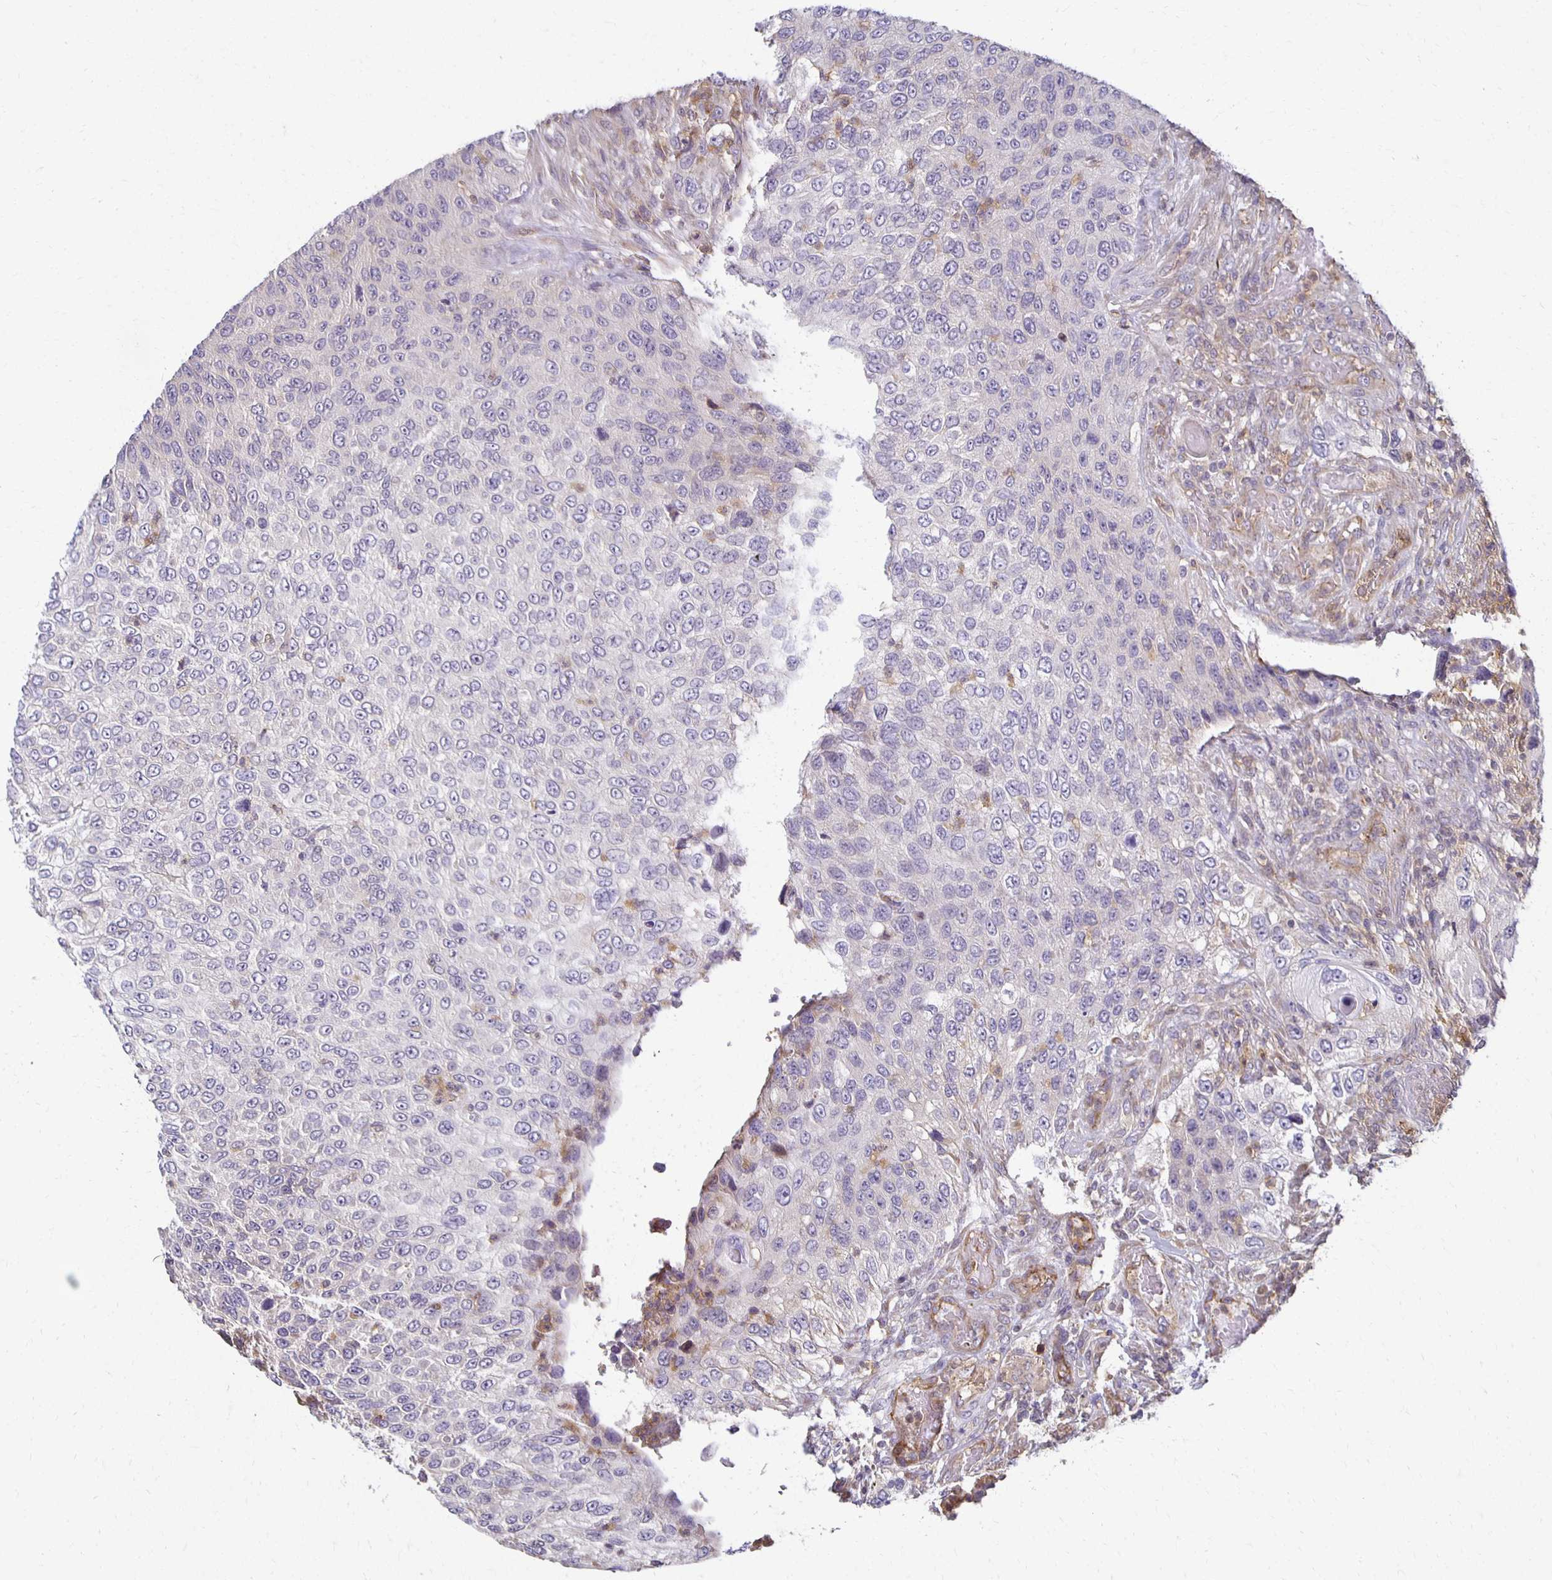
{"staining": {"intensity": "negative", "quantity": "none", "location": "none"}, "tissue": "urothelial cancer", "cell_type": "Tumor cells", "image_type": "cancer", "snomed": [{"axis": "morphology", "description": "Urothelial carcinoma, High grade"}, {"axis": "topography", "description": "Urinary bladder"}], "caption": "Tumor cells show no significant protein positivity in high-grade urothelial carcinoma.", "gene": "GPX4", "patient": {"sex": "female", "age": 60}}